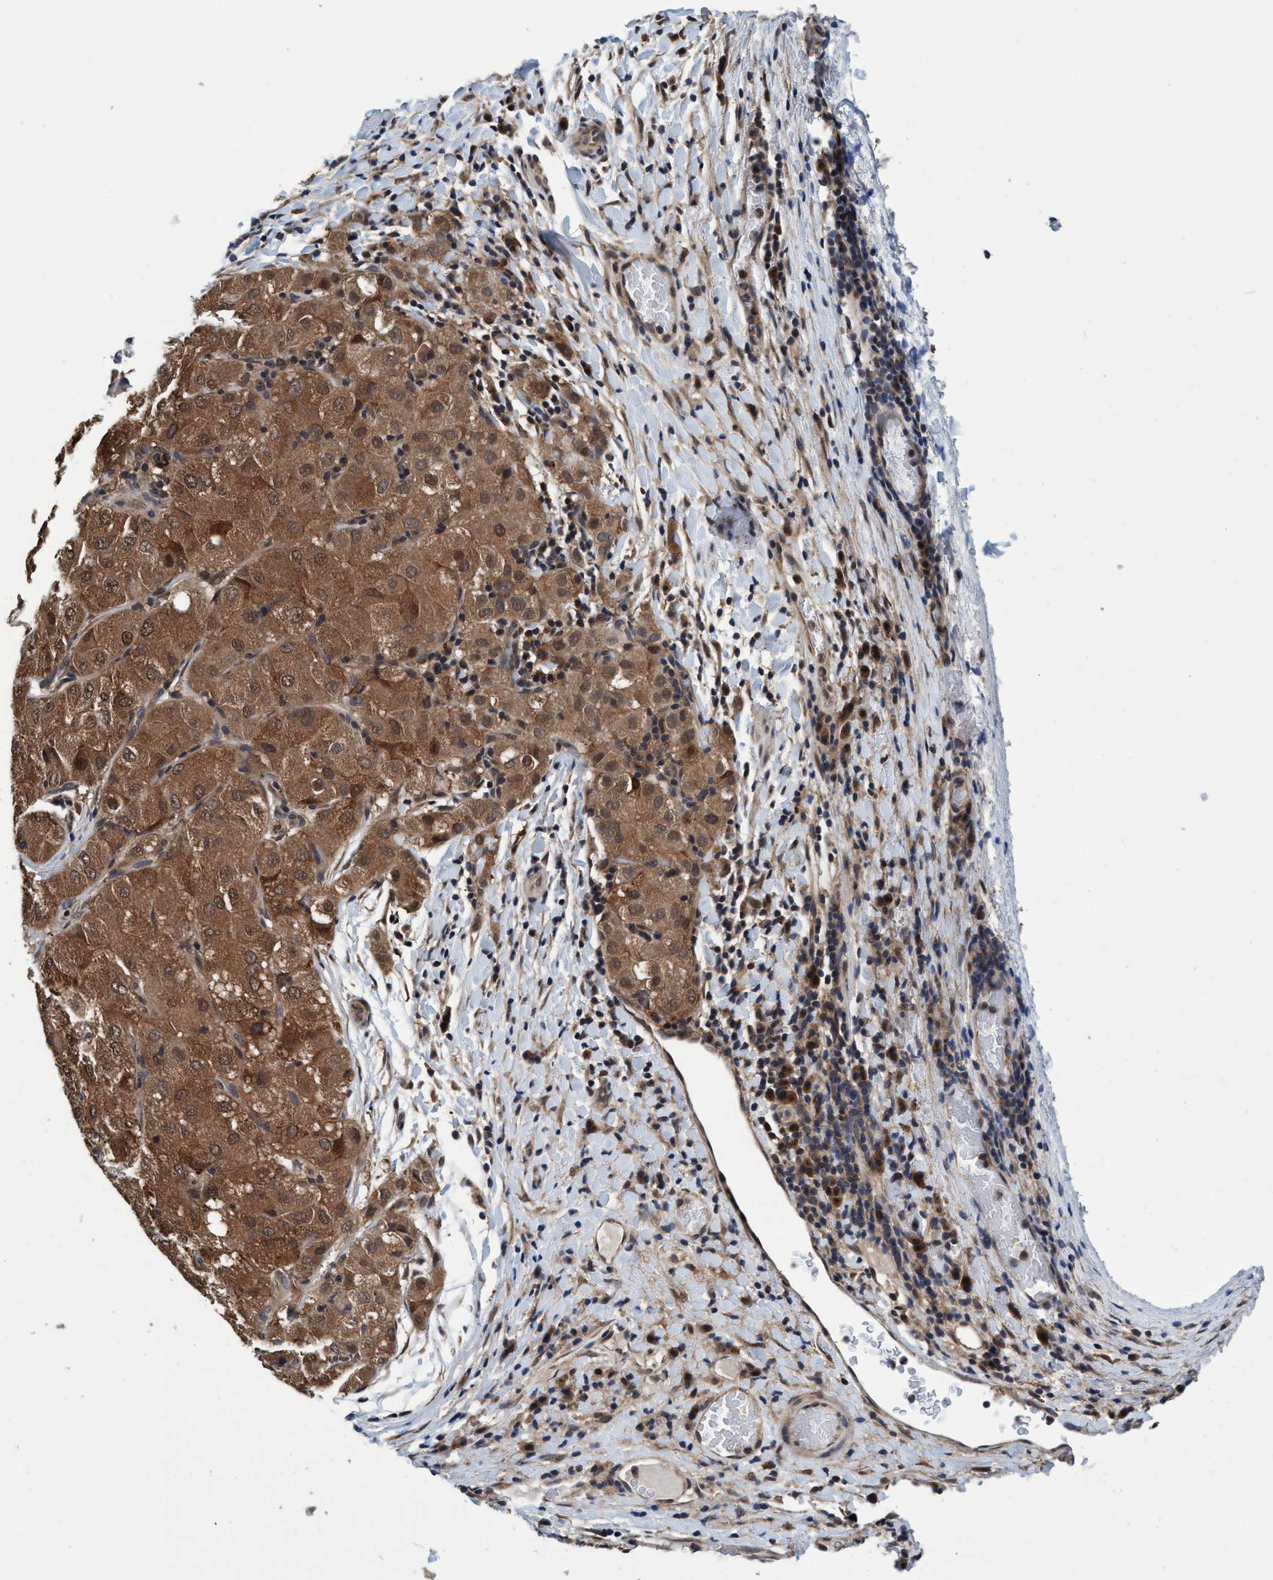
{"staining": {"intensity": "moderate", "quantity": ">75%", "location": "cytoplasmic/membranous"}, "tissue": "liver cancer", "cell_type": "Tumor cells", "image_type": "cancer", "snomed": [{"axis": "morphology", "description": "Carcinoma, Hepatocellular, NOS"}, {"axis": "topography", "description": "Liver"}], "caption": "Tumor cells demonstrate medium levels of moderate cytoplasmic/membranous staining in about >75% of cells in human liver cancer.", "gene": "PSMD12", "patient": {"sex": "male", "age": 80}}